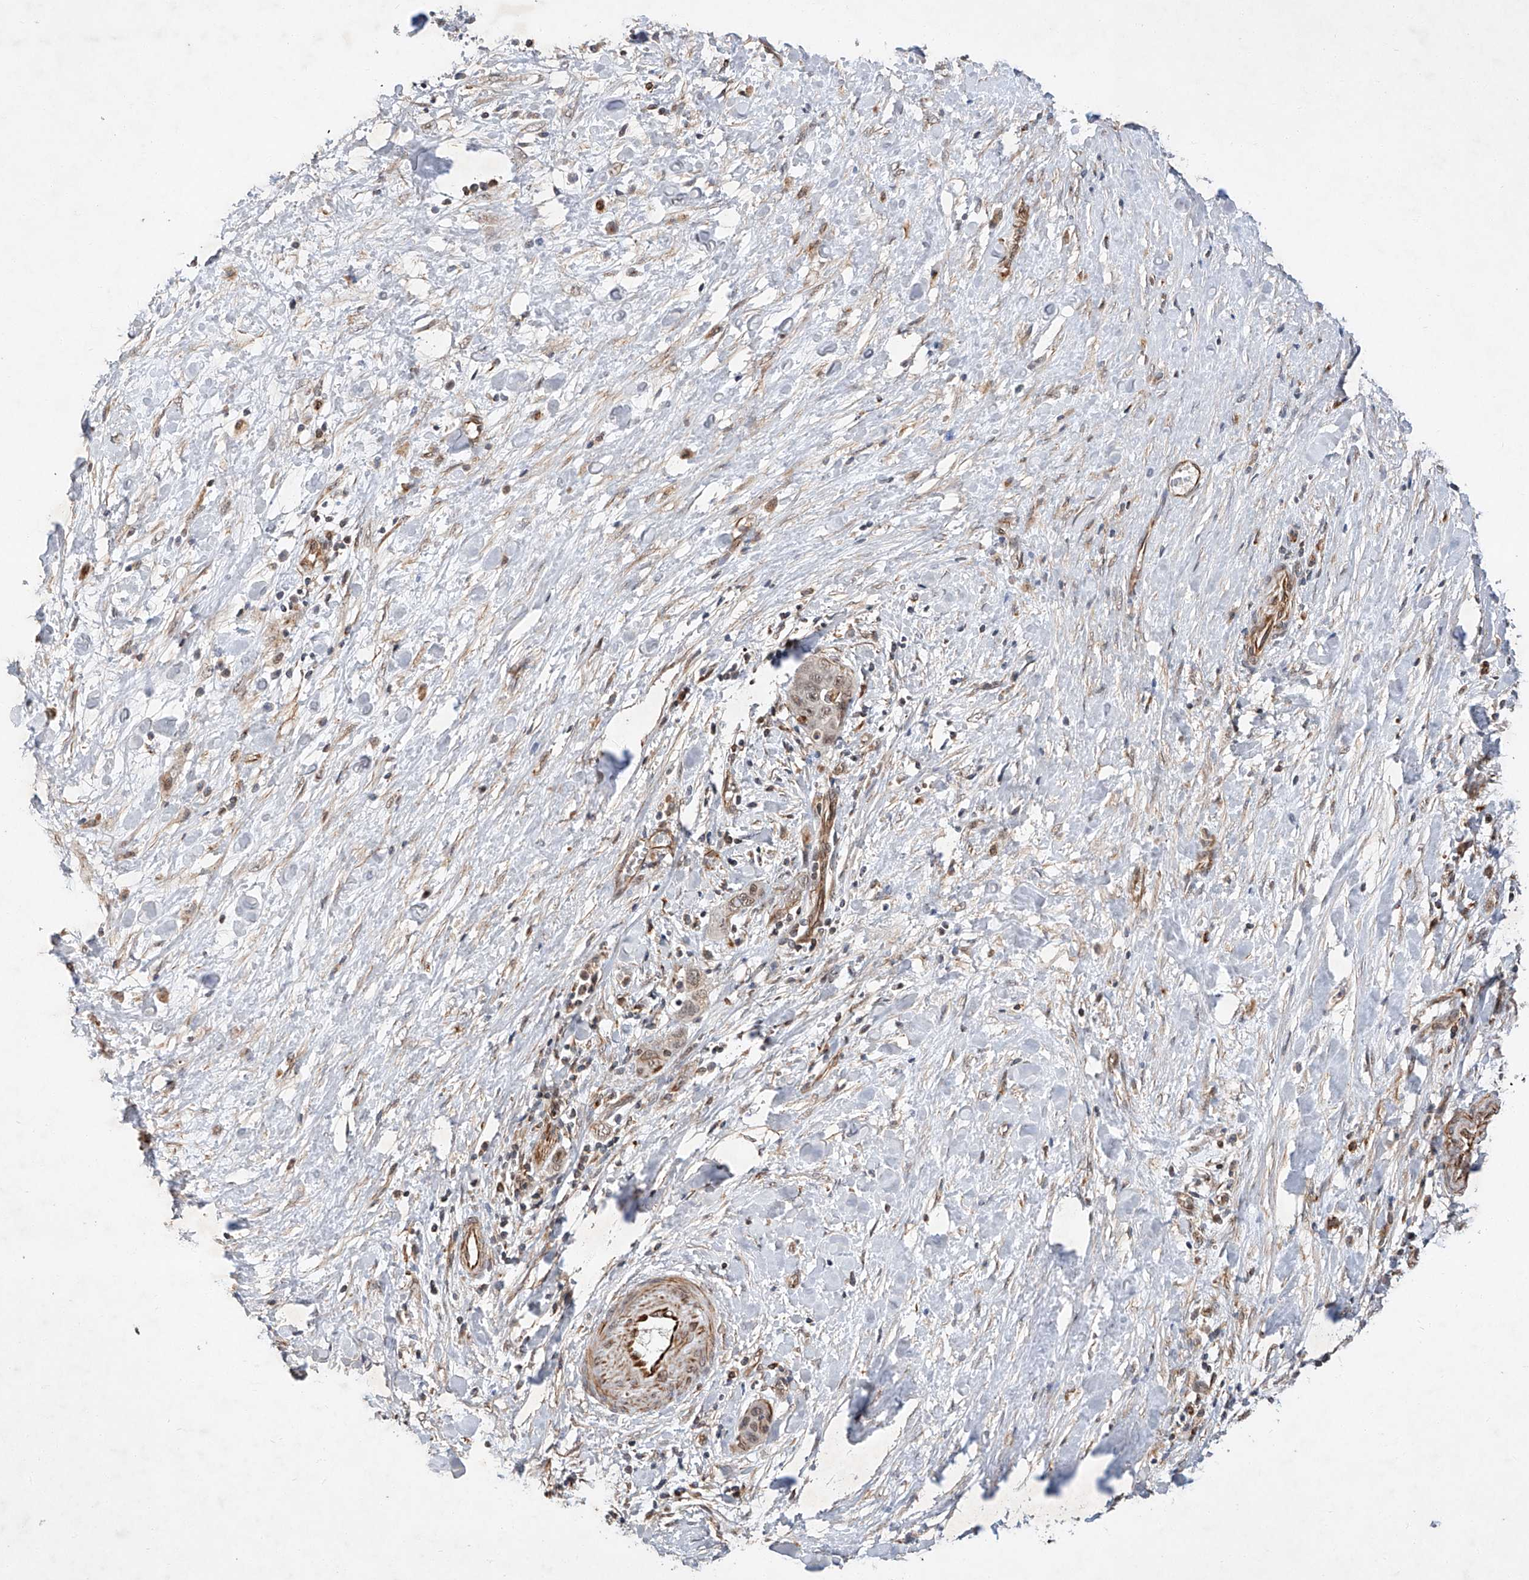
{"staining": {"intensity": "weak", "quantity": "25%-75%", "location": "cytoplasmic/membranous,nuclear"}, "tissue": "liver cancer", "cell_type": "Tumor cells", "image_type": "cancer", "snomed": [{"axis": "morphology", "description": "Cholangiocarcinoma"}, {"axis": "topography", "description": "Liver"}], "caption": "Tumor cells display low levels of weak cytoplasmic/membranous and nuclear positivity in about 25%-75% of cells in liver cholangiocarcinoma.", "gene": "AMD1", "patient": {"sex": "female", "age": 52}}